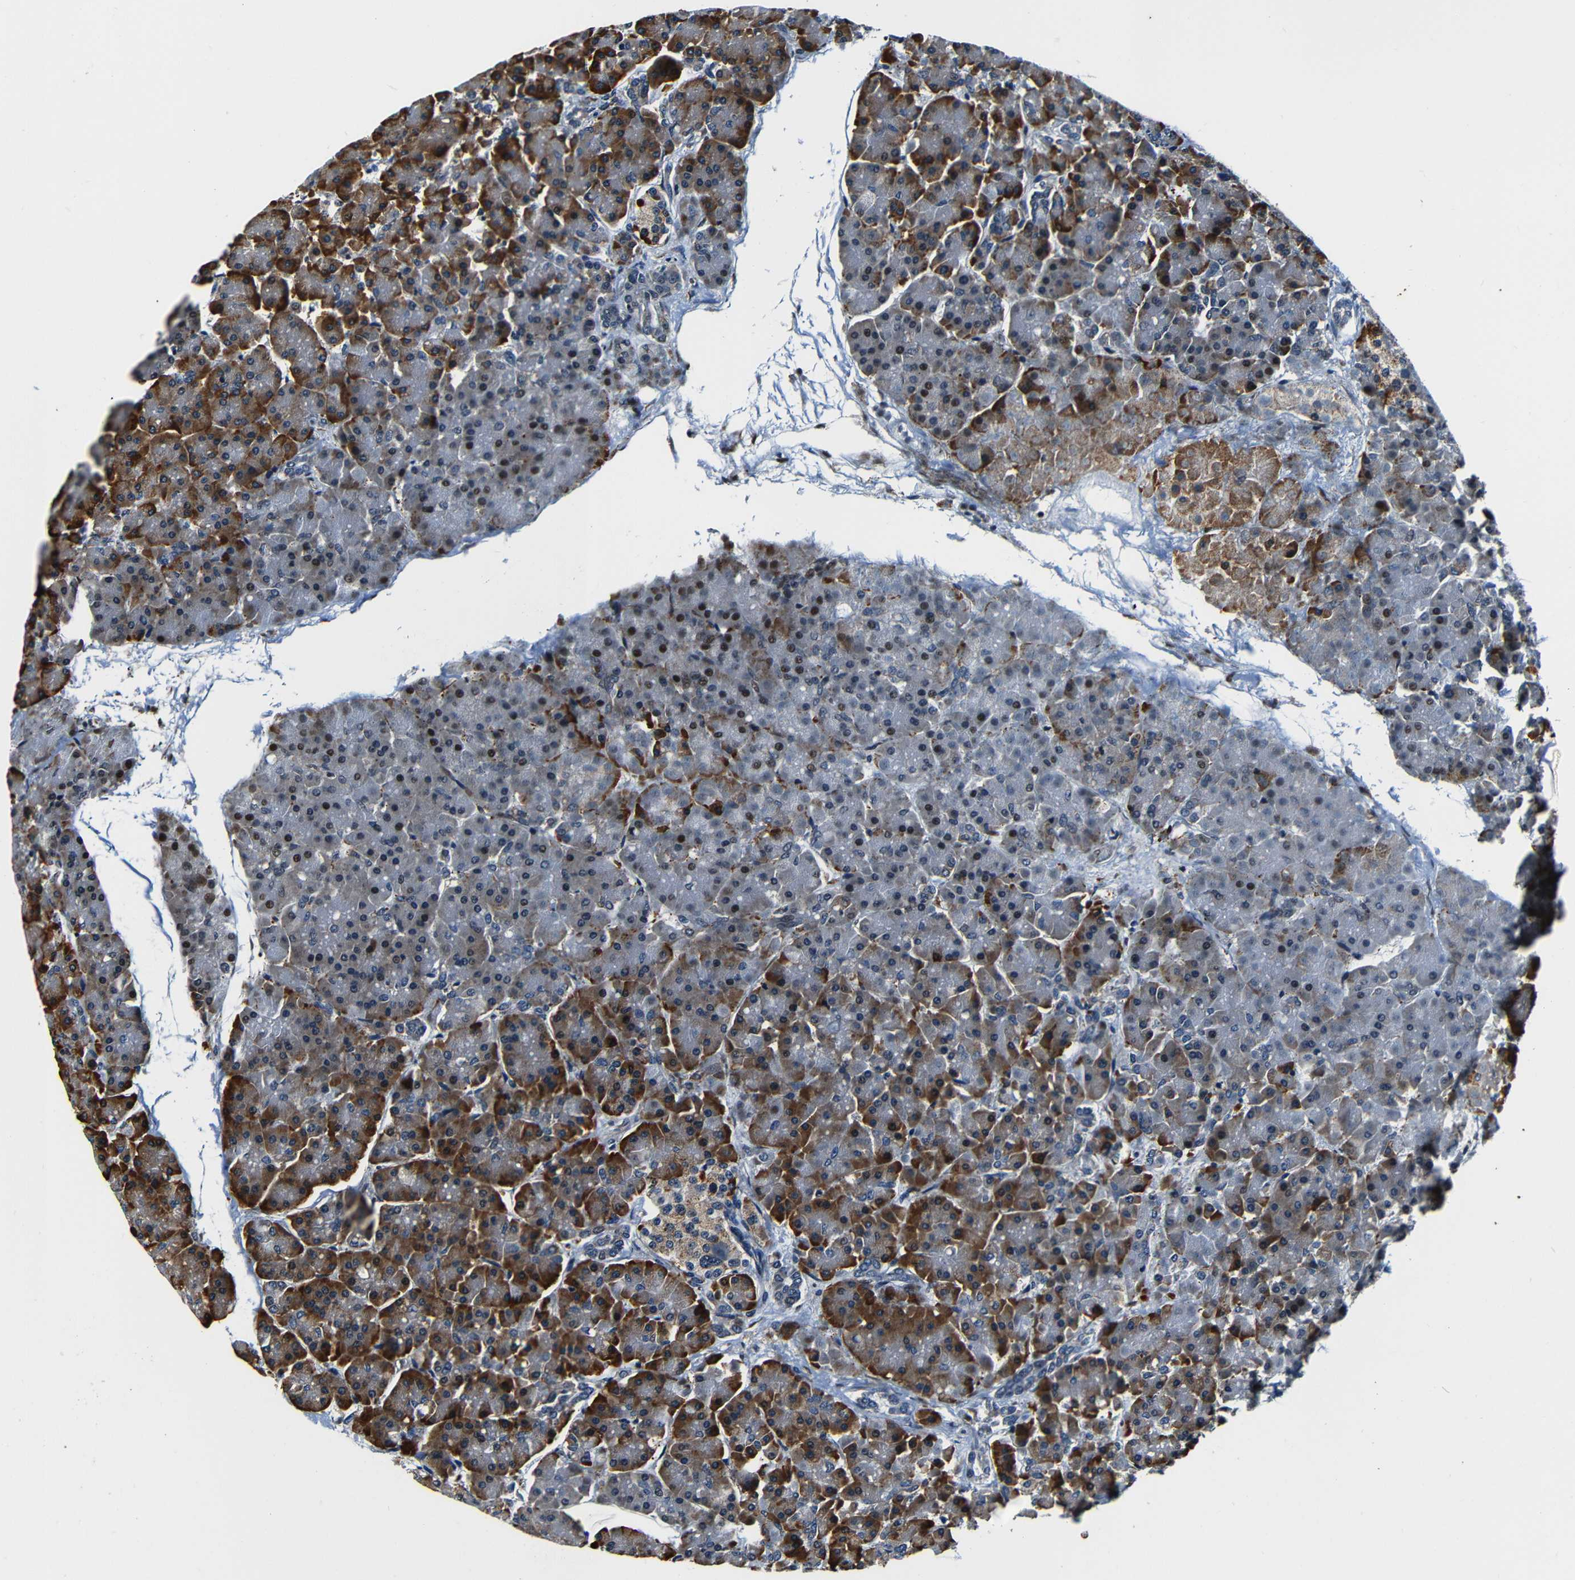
{"staining": {"intensity": "strong", "quantity": ">75%", "location": "cytoplasmic/membranous,nuclear"}, "tissue": "pancreas", "cell_type": "Exocrine glandular cells", "image_type": "normal", "snomed": [{"axis": "morphology", "description": "Normal tissue, NOS"}, {"axis": "topography", "description": "Pancreas"}], "caption": "Immunohistochemical staining of unremarkable human pancreas displays strong cytoplasmic/membranous,nuclear protein staining in approximately >75% of exocrine glandular cells. (Brightfield microscopy of DAB IHC at high magnification).", "gene": "NCBP3", "patient": {"sex": "female", "age": 70}}